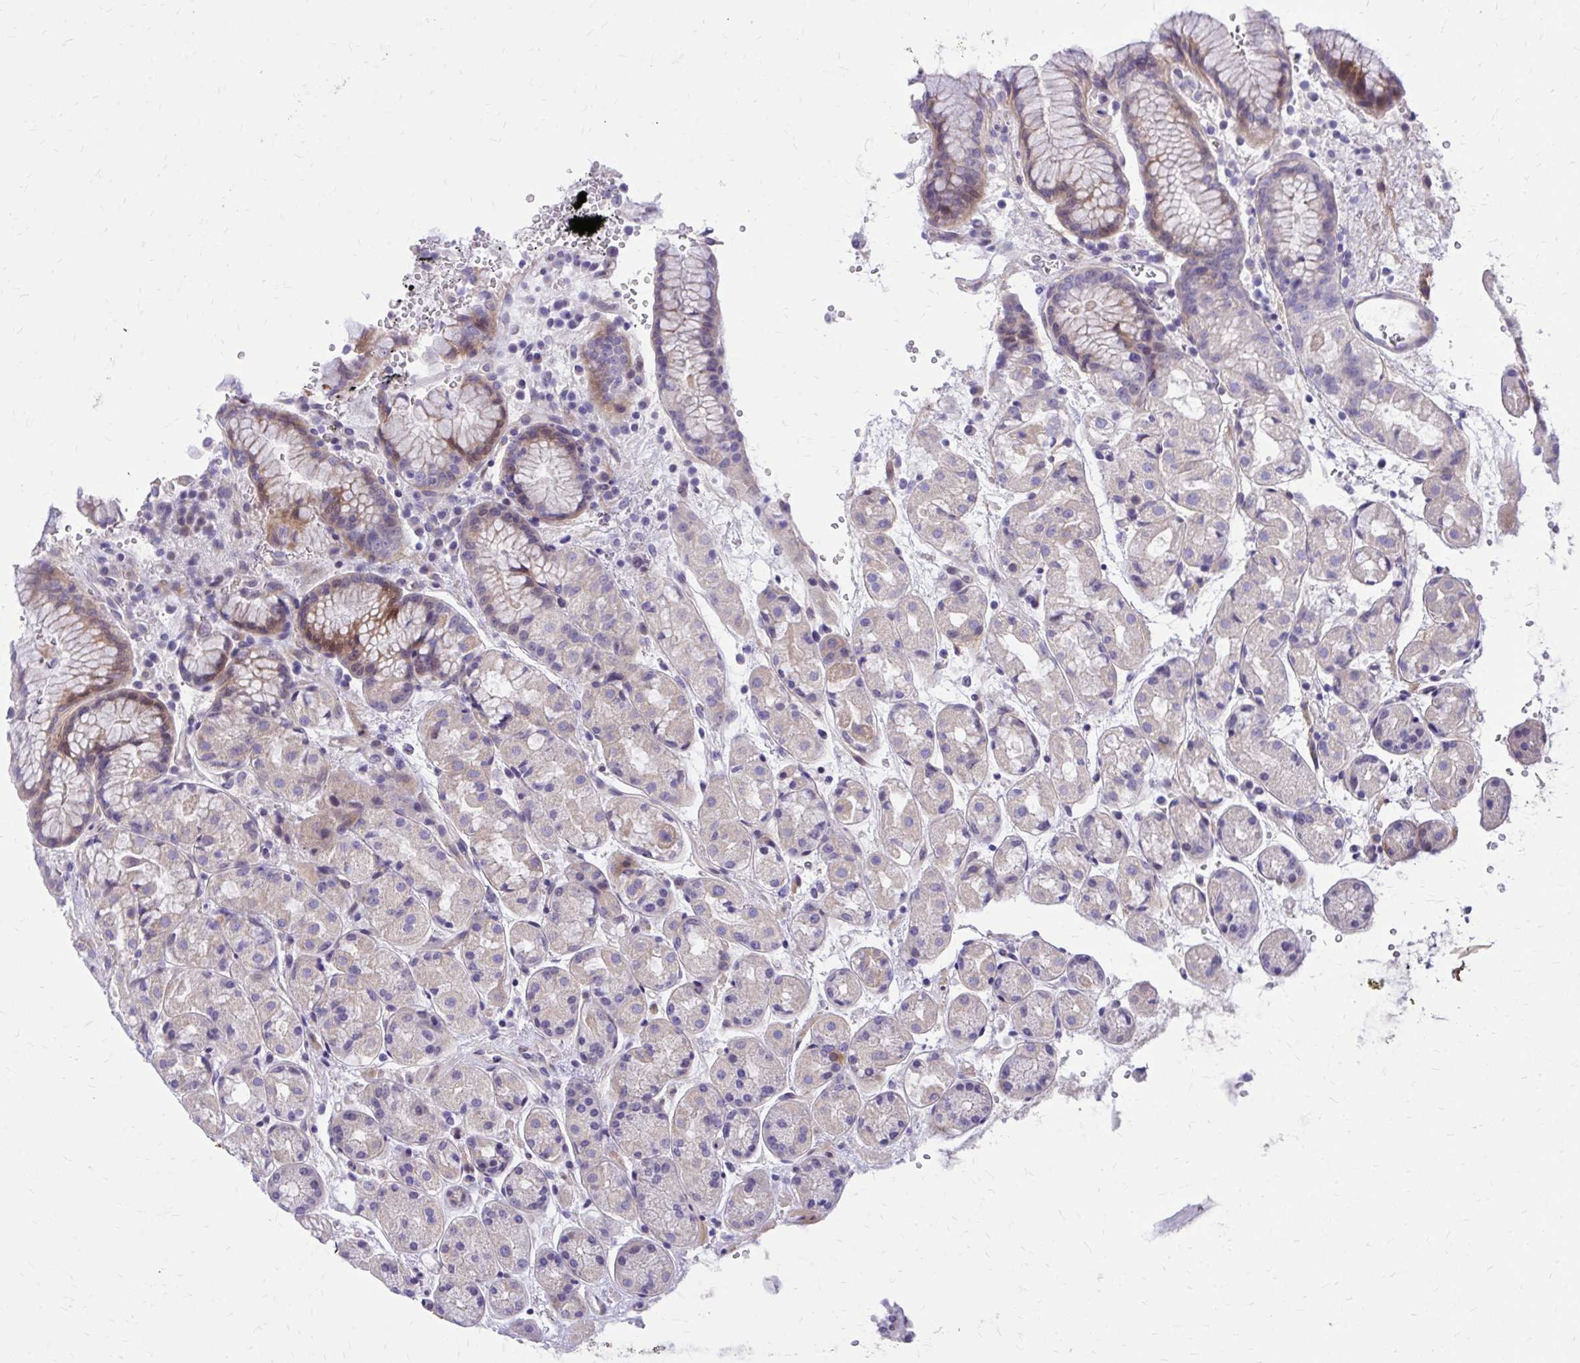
{"staining": {"intensity": "moderate", "quantity": "<25%", "location": "cytoplasmic/membranous"}, "tissue": "stomach", "cell_type": "Glandular cells", "image_type": "normal", "snomed": [{"axis": "morphology", "description": "Normal tissue, NOS"}, {"axis": "topography", "description": "Stomach"}, {"axis": "topography", "description": "Stomach, lower"}], "caption": "A photomicrograph of human stomach stained for a protein shows moderate cytoplasmic/membranous brown staining in glandular cells.", "gene": "ADAMTSL1", "patient": {"sex": "female", "age": 56}}